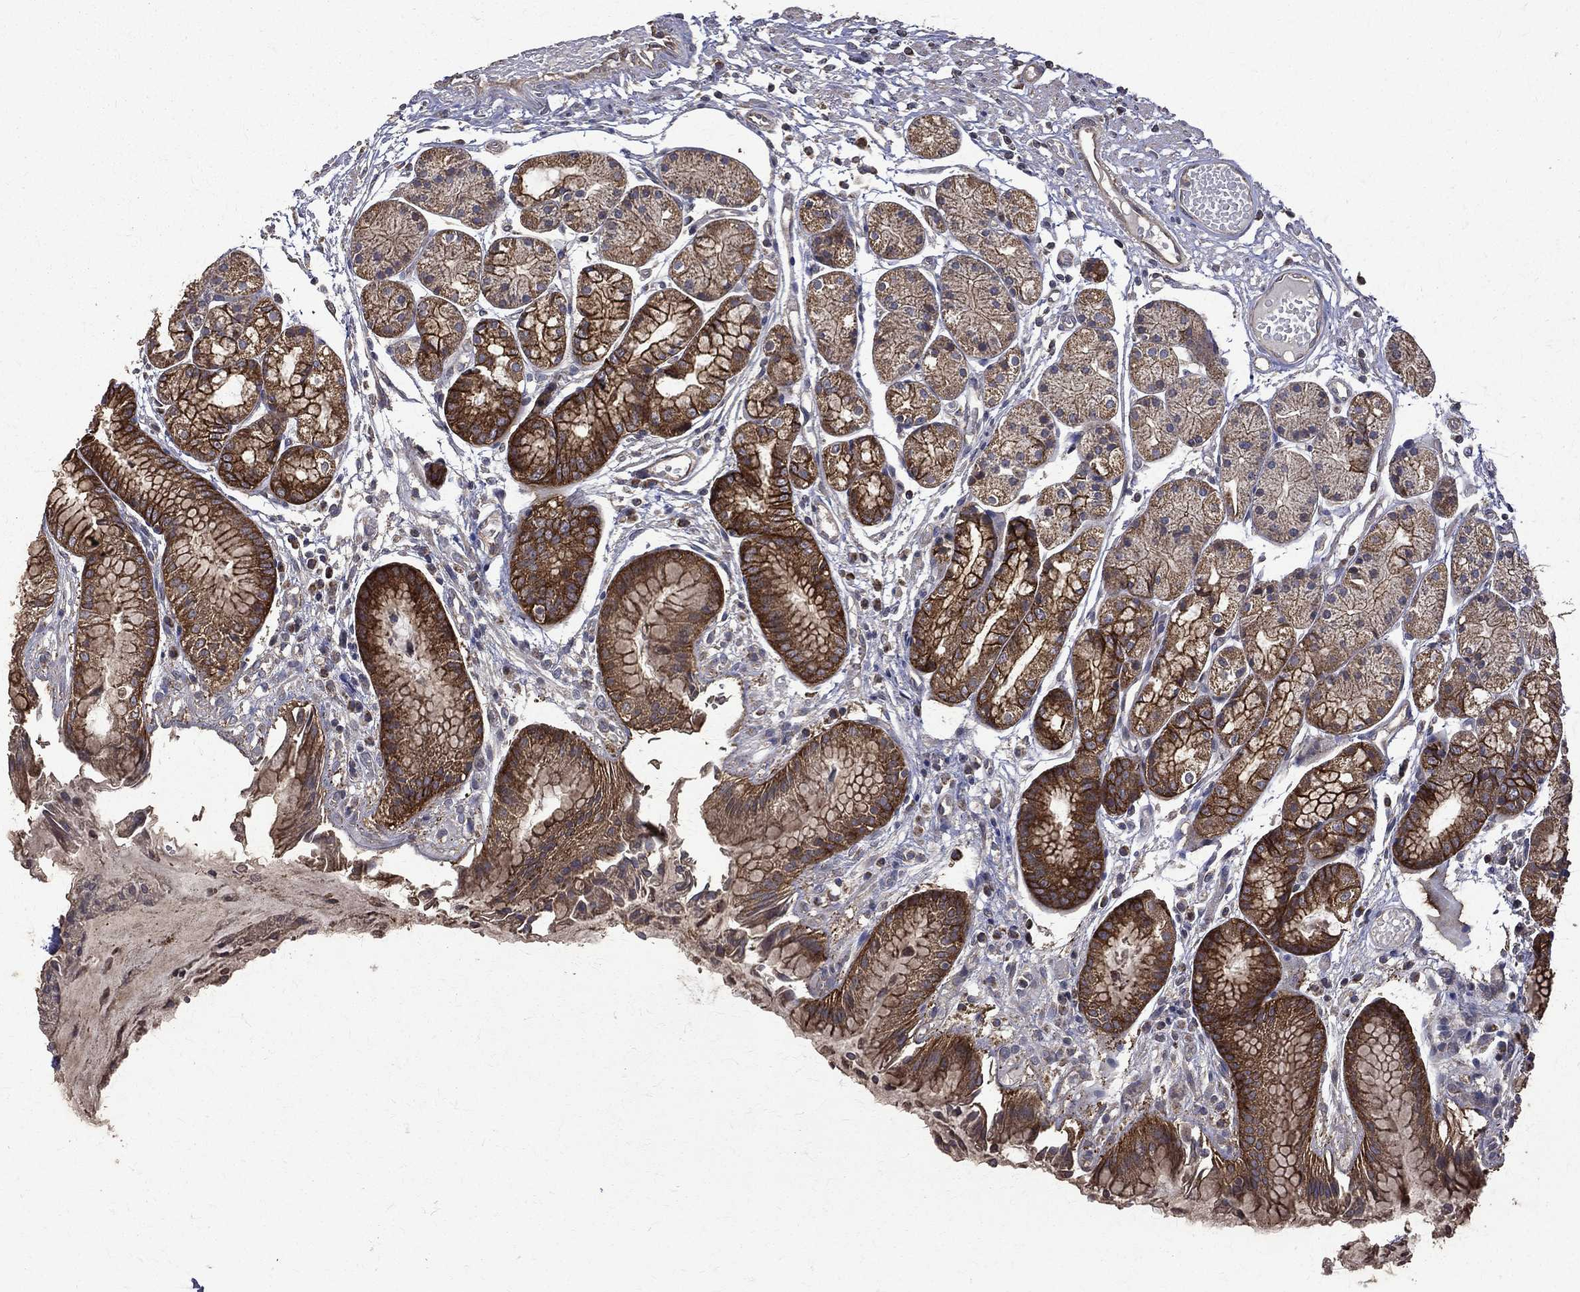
{"staining": {"intensity": "moderate", "quantity": "25%-75%", "location": "cytoplasmic/membranous"}, "tissue": "stomach", "cell_type": "Glandular cells", "image_type": "normal", "snomed": [{"axis": "morphology", "description": "Normal tissue, NOS"}, {"axis": "topography", "description": "Stomach, upper"}], "caption": "Stomach was stained to show a protein in brown. There is medium levels of moderate cytoplasmic/membranous staining in approximately 25%-75% of glandular cells. (brown staining indicates protein expression, while blue staining denotes nuclei).", "gene": "RPGR", "patient": {"sex": "male", "age": 72}}